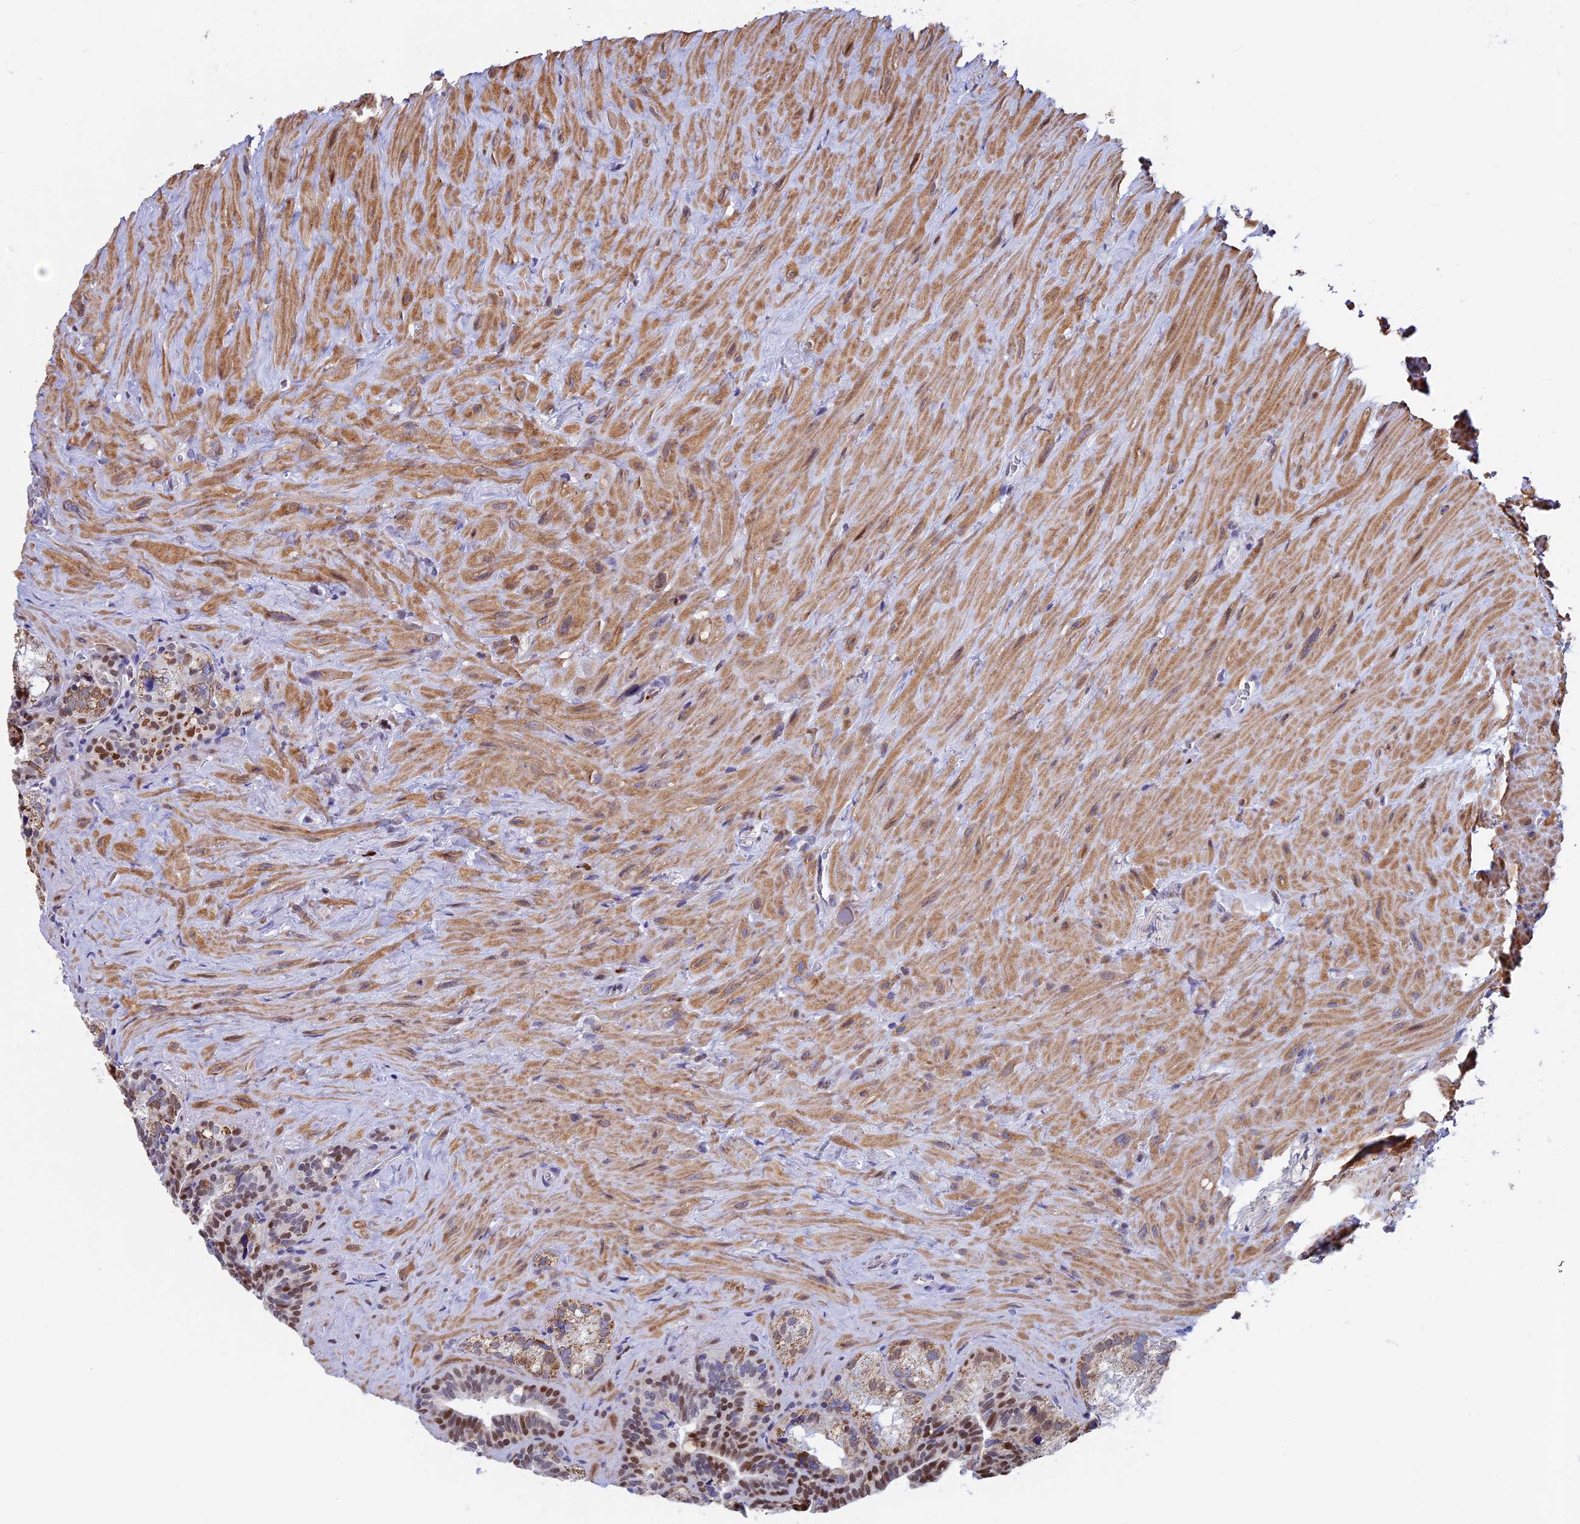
{"staining": {"intensity": "moderate", "quantity": "<25%", "location": "cytoplasmic/membranous,nuclear"}, "tissue": "seminal vesicle", "cell_type": "Glandular cells", "image_type": "normal", "snomed": [{"axis": "morphology", "description": "Normal tissue, NOS"}, {"axis": "topography", "description": "Seminal veicle"}], "caption": "Protein staining exhibits moderate cytoplasmic/membranous,nuclear expression in about <25% of glandular cells in benign seminal vesicle.", "gene": "ACSS1", "patient": {"sex": "male", "age": 68}}